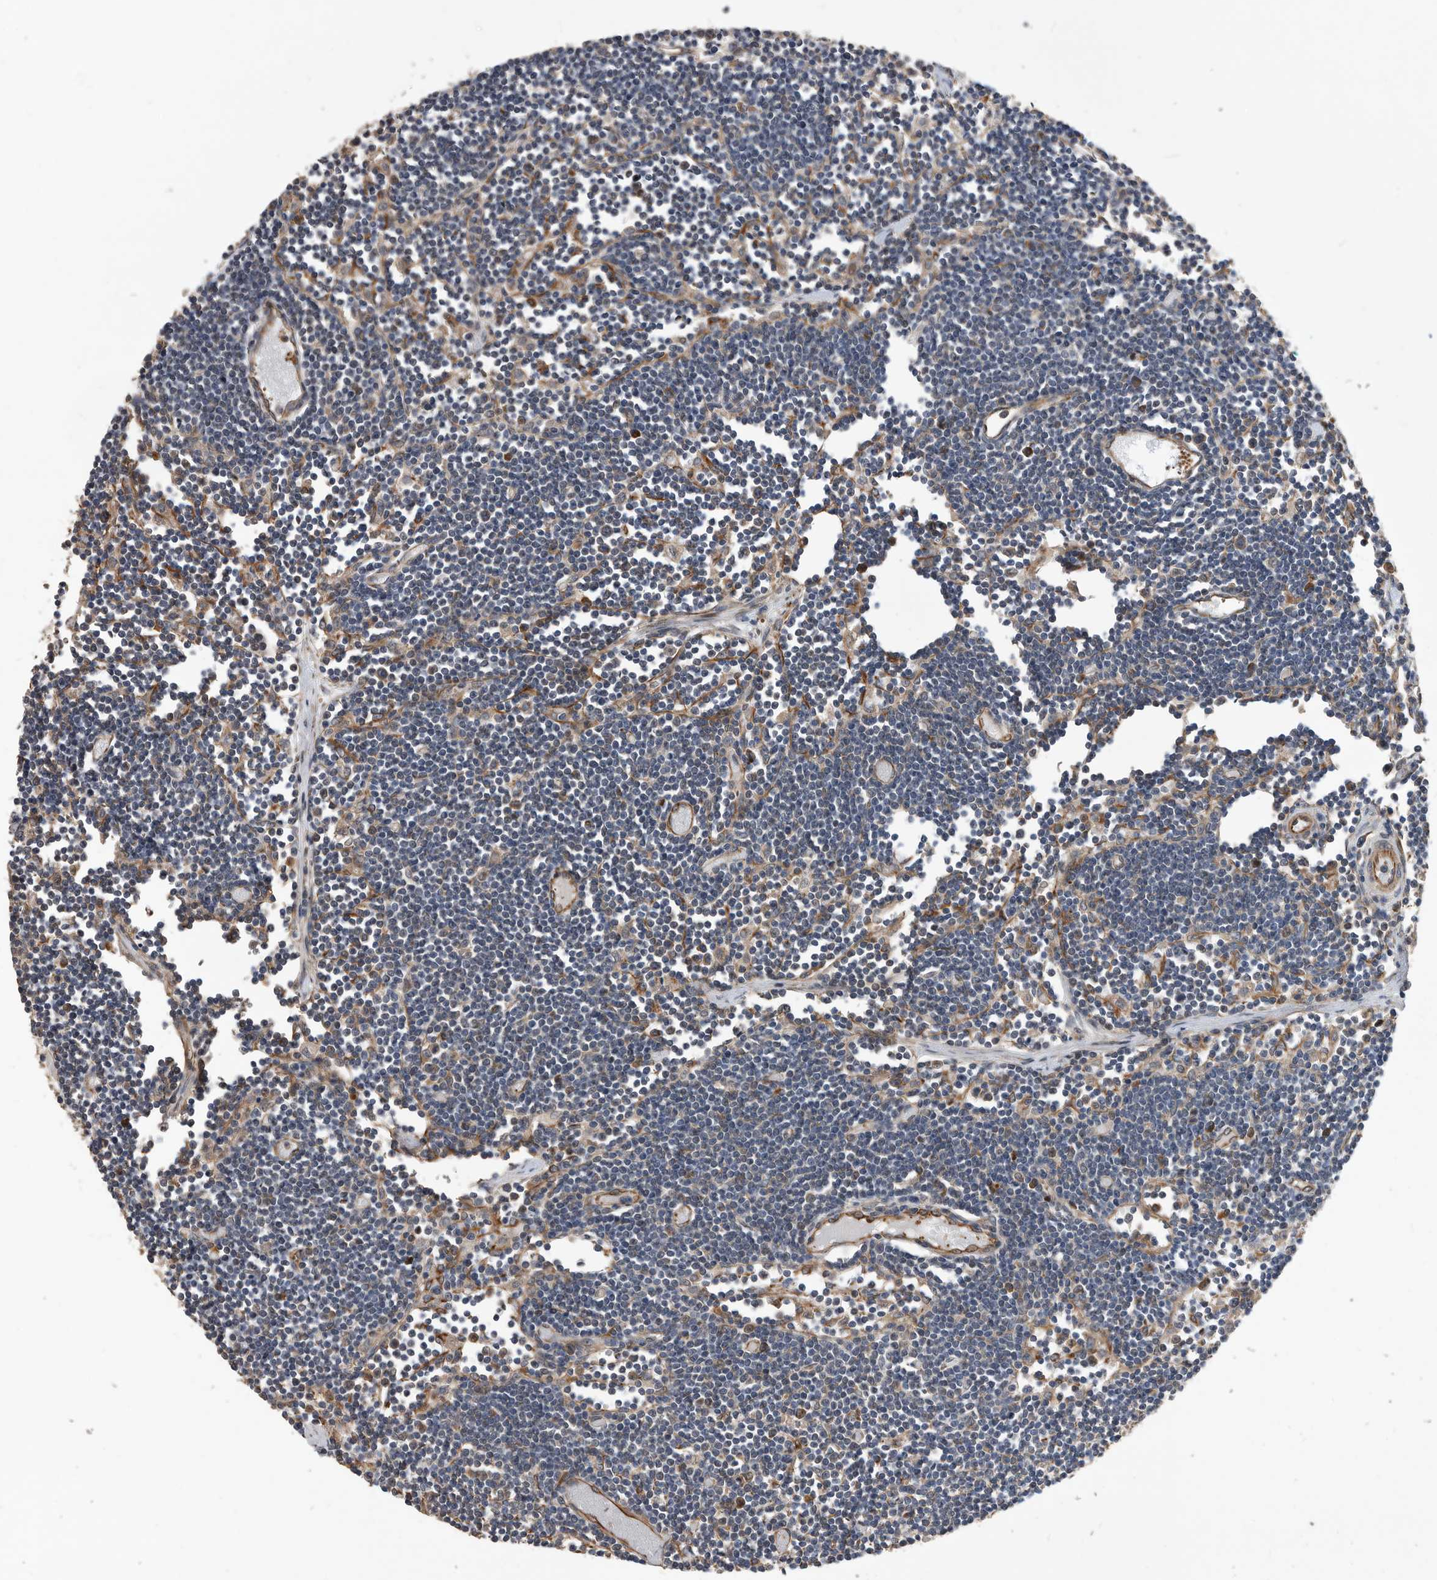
{"staining": {"intensity": "moderate", "quantity": "<25%", "location": "cytoplasmic/membranous"}, "tissue": "lymph node", "cell_type": "Germinal center cells", "image_type": "normal", "snomed": [{"axis": "morphology", "description": "Normal tissue, NOS"}, {"axis": "topography", "description": "Lymph node"}], "caption": "A brown stain highlights moderate cytoplasmic/membranous staining of a protein in germinal center cells of normal human lymph node.", "gene": "SERINC2", "patient": {"sex": "female", "age": 11}}